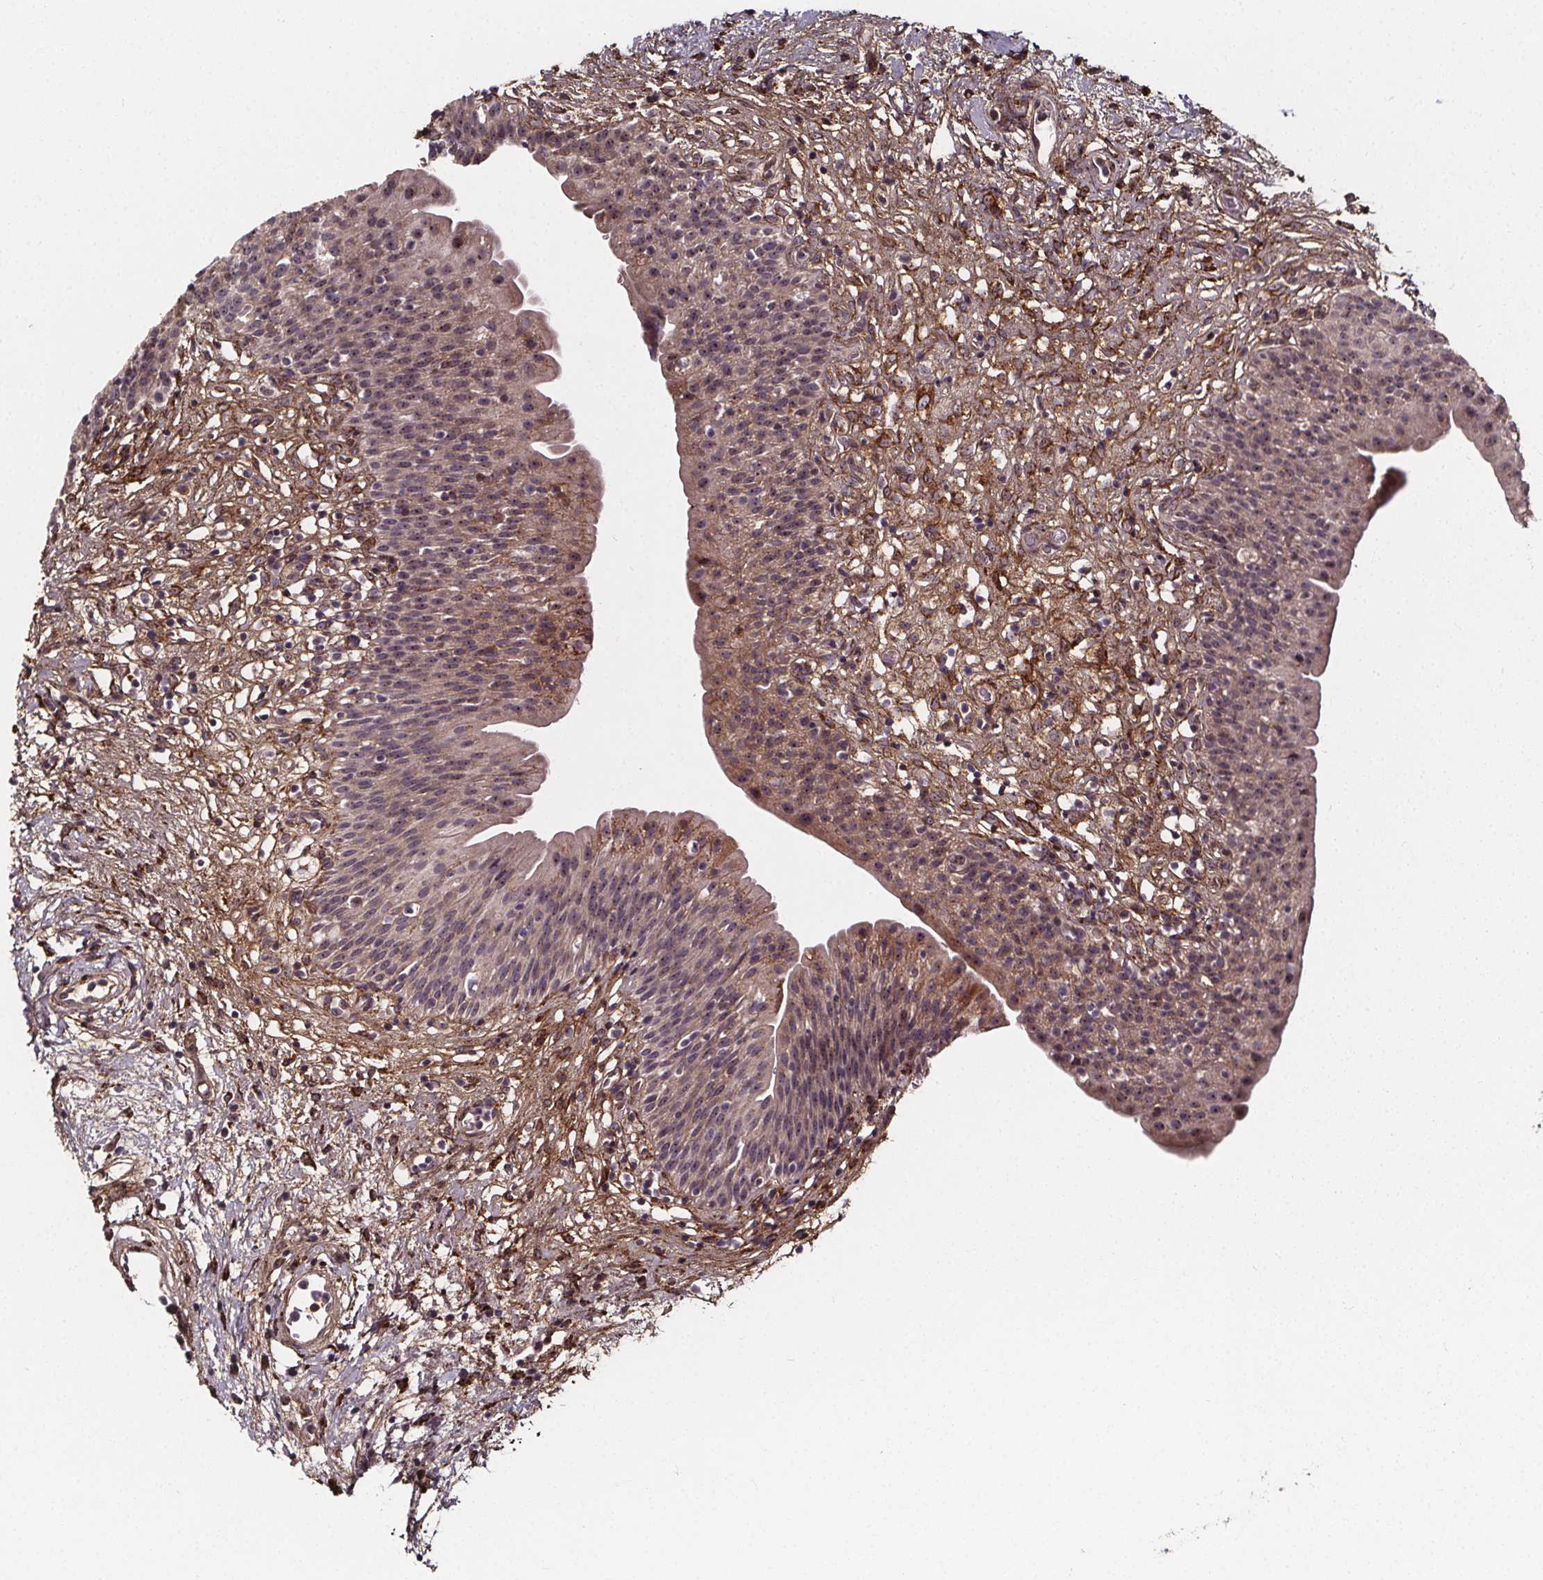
{"staining": {"intensity": "negative", "quantity": "none", "location": "none"}, "tissue": "urinary bladder", "cell_type": "Urothelial cells", "image_type": "normal", "snomed": [{"axis": "morphology", "description": "Normal tissue, NOS"}, {"axis": "topography", "description": "Urinary bladder"}], "caption": "IHC micrograph of benign urinary bladder: urinary bladder stained with DAB shows no significant protein staining in urothelial cells.", "gene": "AEBP1", "patient": {"sex": "male", "age": 76}}